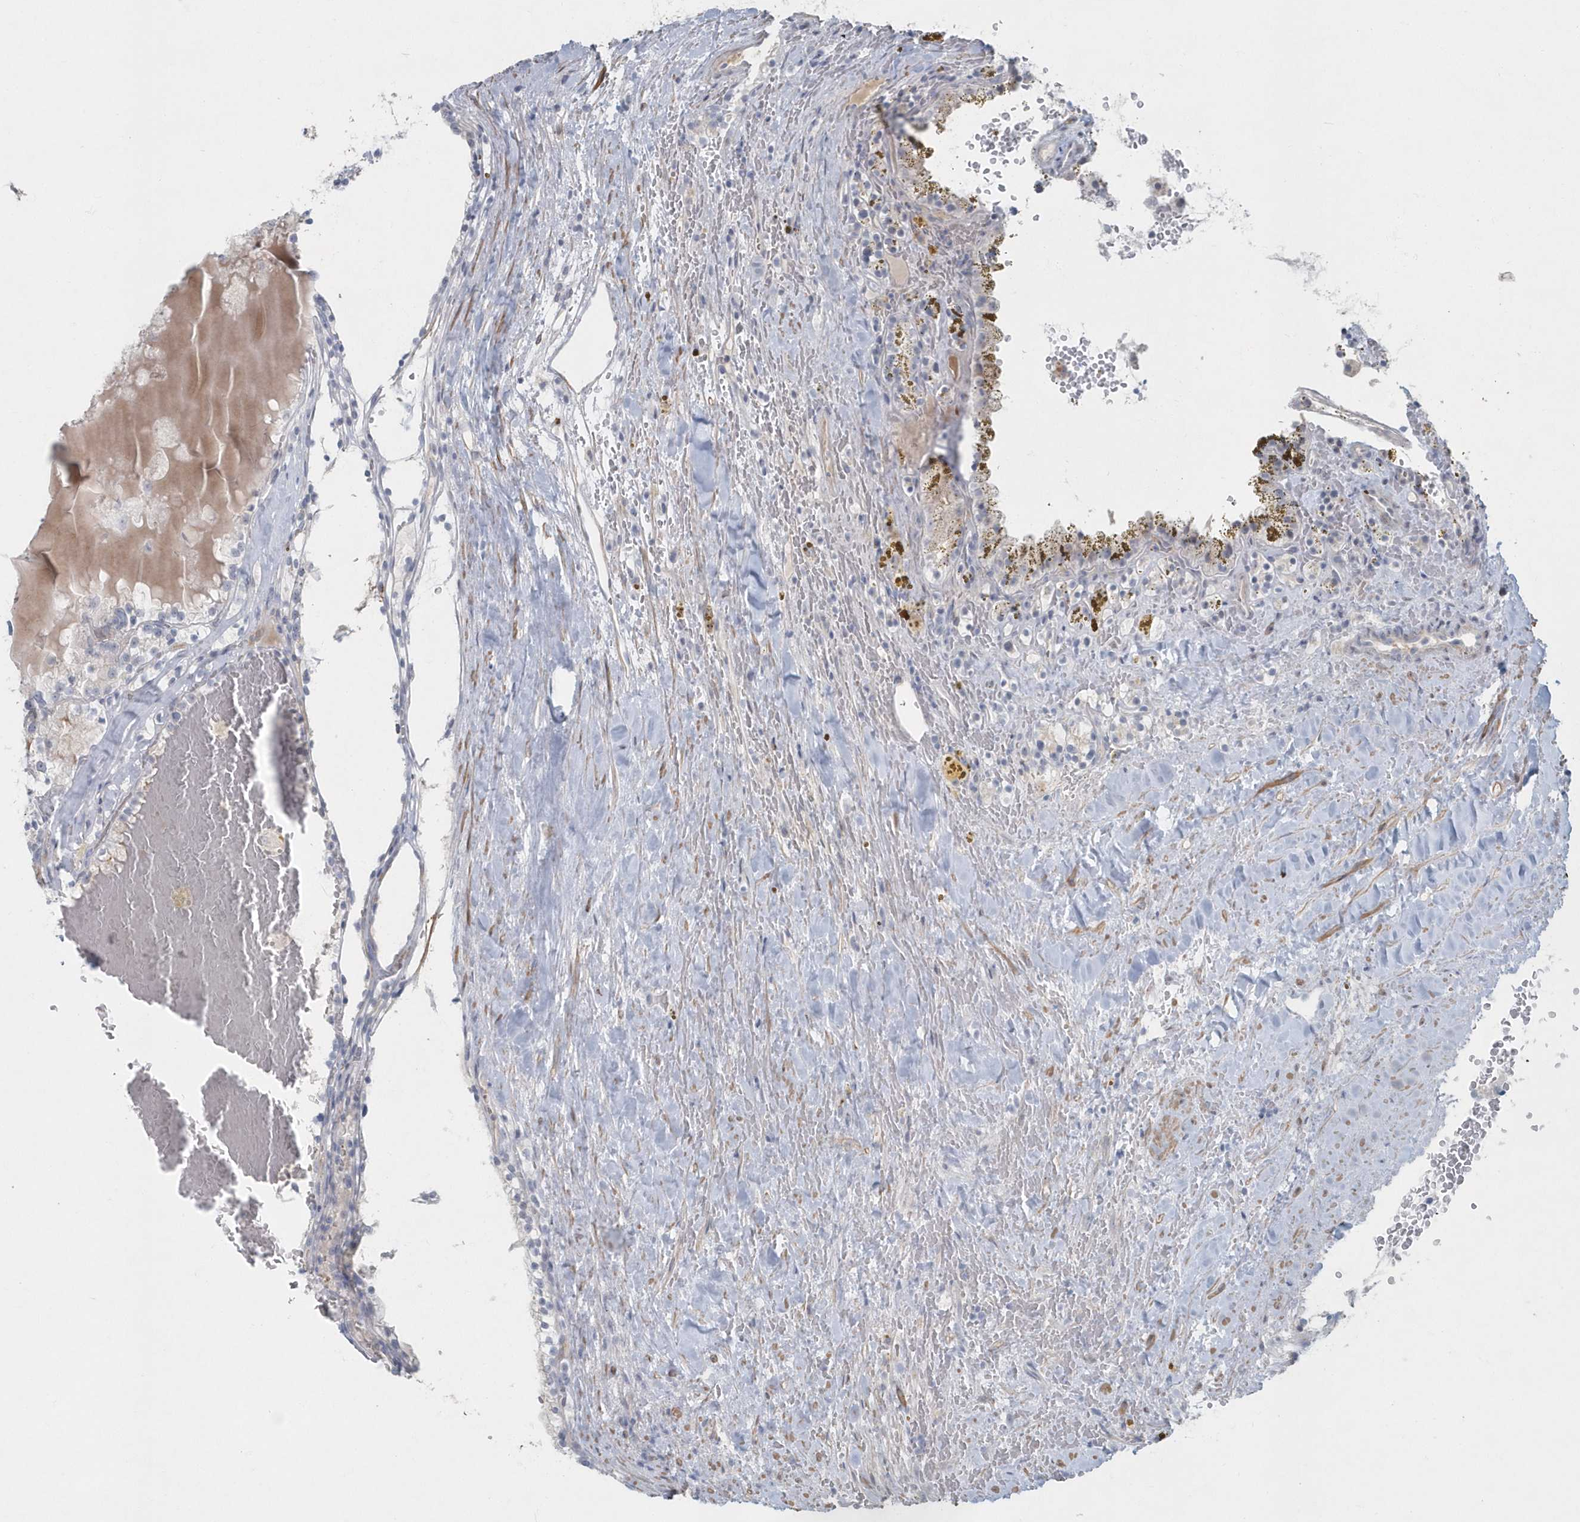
{"staining": {"intensity": "negative", "quantity": "none", "location": "none"}, "tissue": "renal cancer", "cell_type": "Tumor cells", "image_type": "cancer", "snomed": [{"axis": "morphology", "description": "Adenocarcinoma, NOS"}, {"axis": "topography", "description": "Kidney"}], "caption": "A photomicrograph of human adenocarcinoma (renal) is negative for staining in tumor cells.", "gene": "MYOT", "patient": {"sex": "female", "age": 56}}